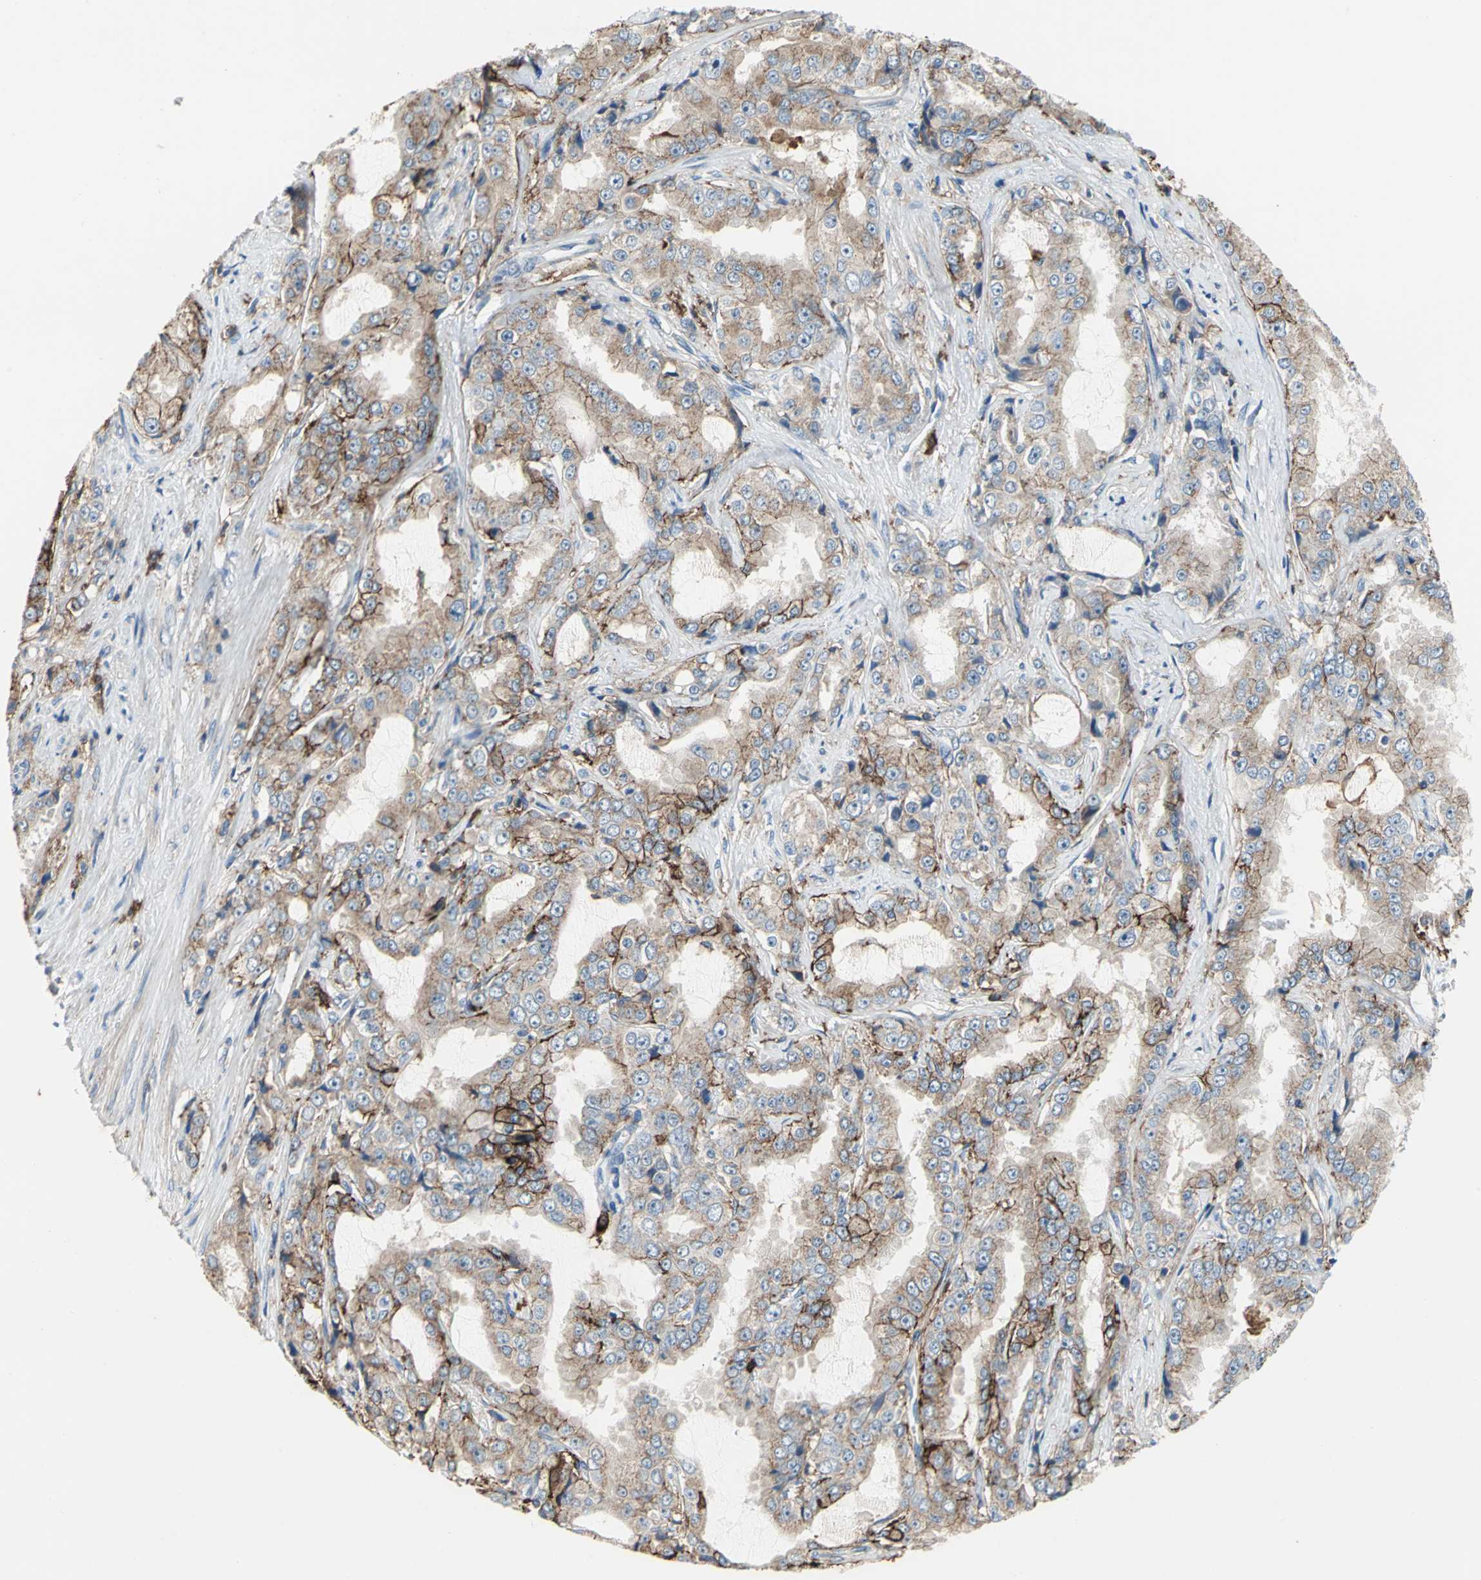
{"staining": {"intensity": "moderate", "quantity": "25%-75%", "location": "cytoplasmic/membranous"}, "tissue": "prostate cancer", "cell_type": "Tumor cells", "image_type": "cancer", "snomed": [{"axis": "morphology", "description": "Adenocarcinoma, High grade"}, {"axis": "topography", "description": "Prostate"}], "caption": "High-magnification brightfield microscopy of prostate cancer stained with DAB (3,3'-diaminobenzidine) (brown) and counterstained with hematoxylin (blue). tumor cells exhibit moderate cytoplasmic/membranous positivity is appreciated in about25%-75% of cells.", "gene": "CD44", "patient": {"sex": "male", "age": 73}}